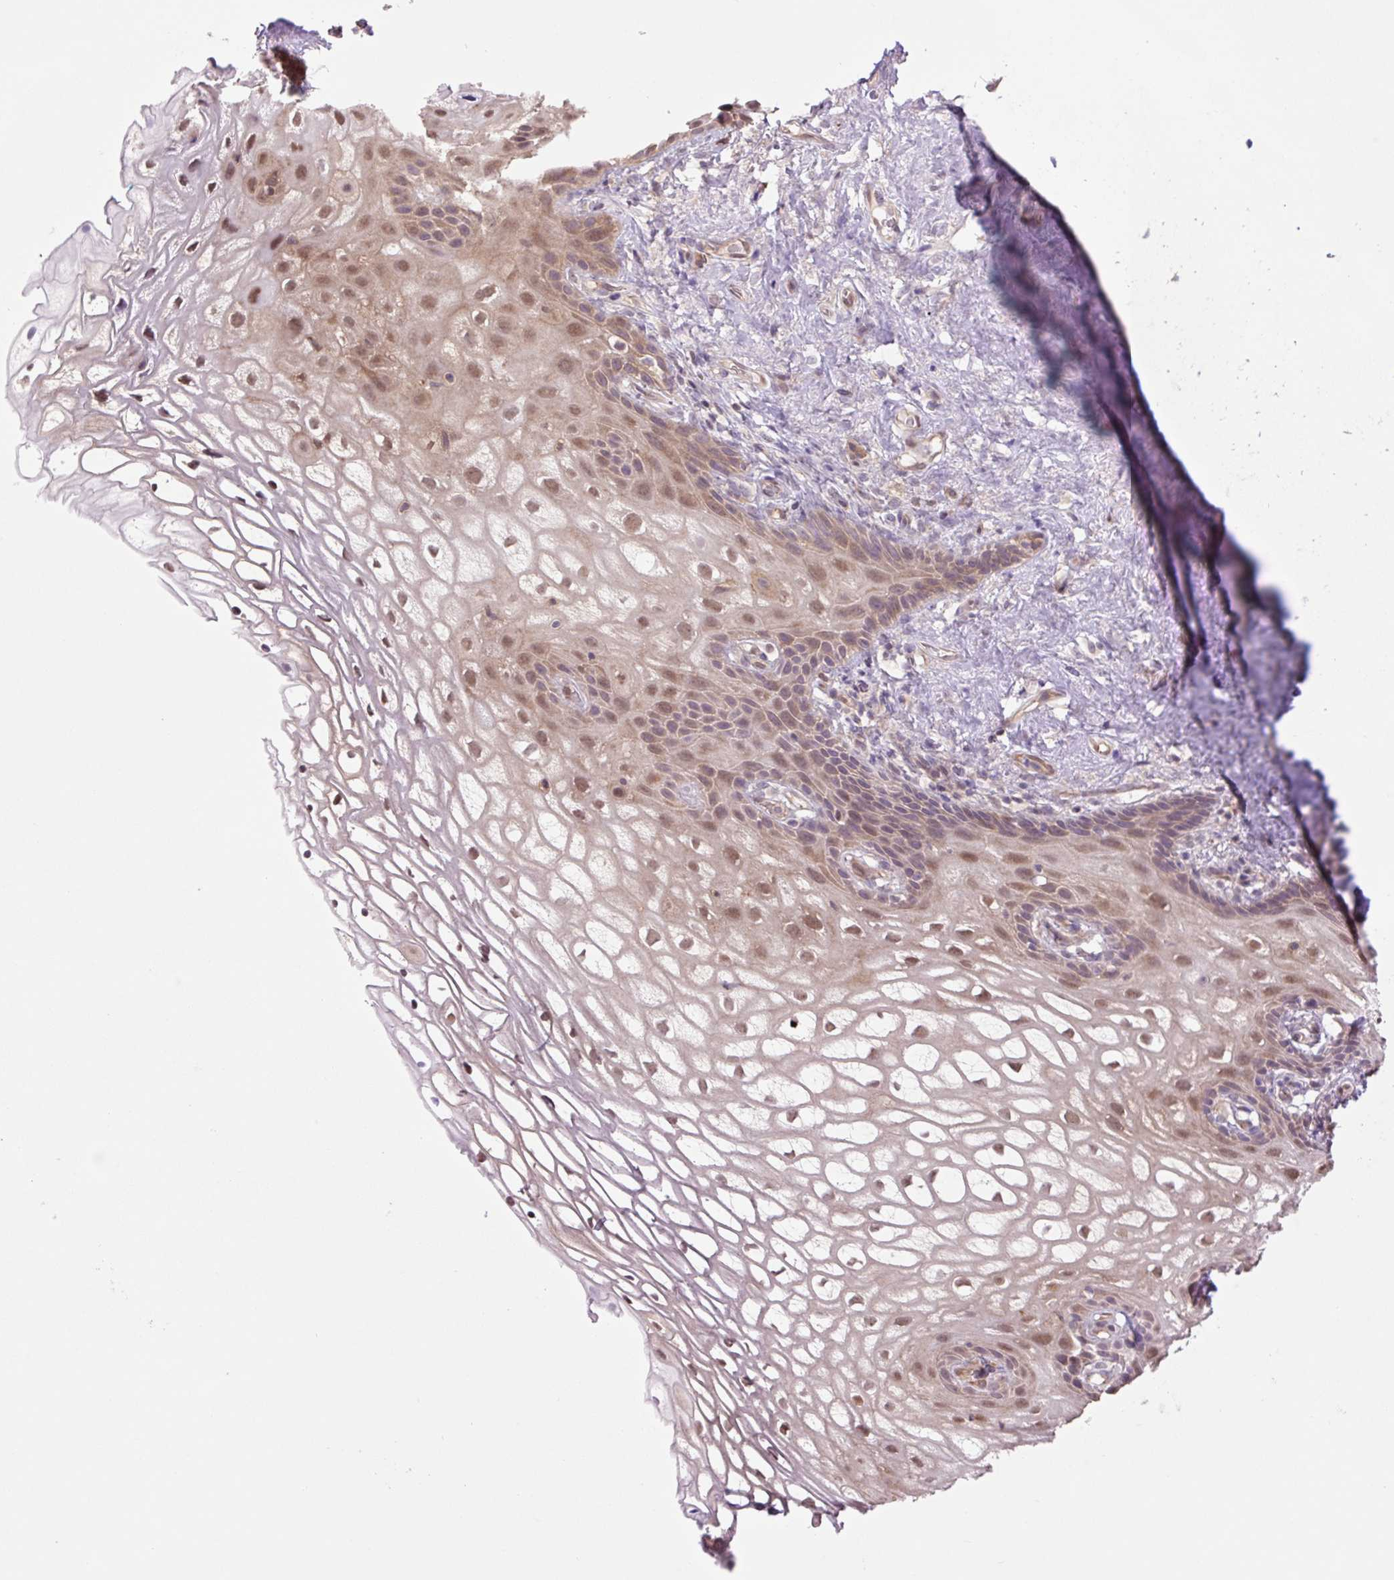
{"staining": {"intensity": "moderate", "quantity": "25%-75%", "location": "nuclear"}, "tissue": "vagina", "cell_type": "Squamous epithelial cells", "image_type": "normal", "snomed": [{"axis": "morphology", "description": "Normal tissue, NOS"}, {"axis": "morphology", "description": "Adenocarcinoma, NOS"}, {"axis": "topography", "description": "Rectum"}, {"axis": "topography", "description": "Vagina"}, {"axis": "topography", "description": "Peripheral nerve tissue"}], "caption": "The micrograph exhibits immunohistochemical staining of normal vagina. There is moderate nuclear staining is present in about 25%-75% of squamous epithelial cells.", "gene": "TPT1", "patient": {"sex": "female", "age": 71}}